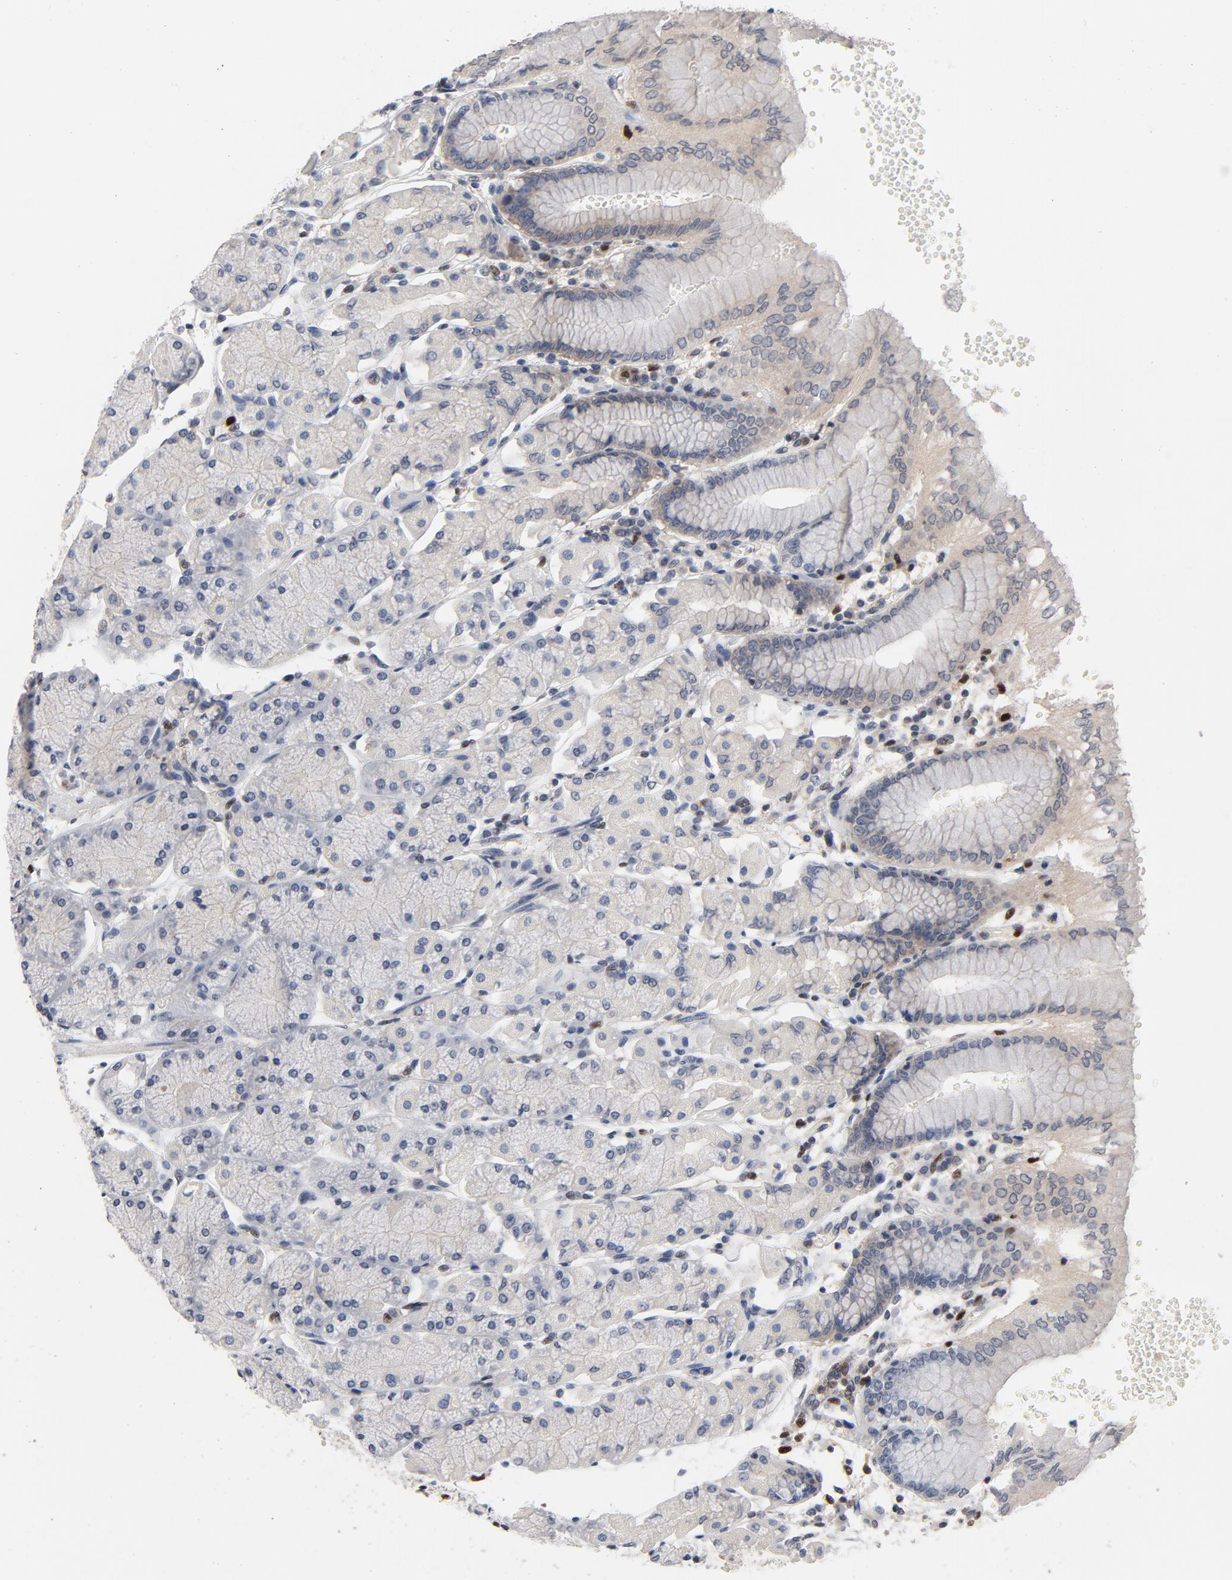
{"staining": {"intensity": "negative", "quantity": "none", "location": "none"}, "tissue": "stomach", "cell_type": "Glandular cells", "image_type": "normal", "snomed": [{"axis": "morphology", "description": "Normal tissue, NOS"}, {"axis": "topography", "description": "Stomach, upper"}, {"axis": "topography", "description": "Stomach"}], "caption": "The micrograph displays no significant staining in glandular cells of stomach. The staining is performed using DAB (3,3'-diaminobenzidine) brown chromogen with nuclei counter-stained in using hematoxylin.", "gene": "NFKB1", "patient": {"sex": "male", "age": 76}}